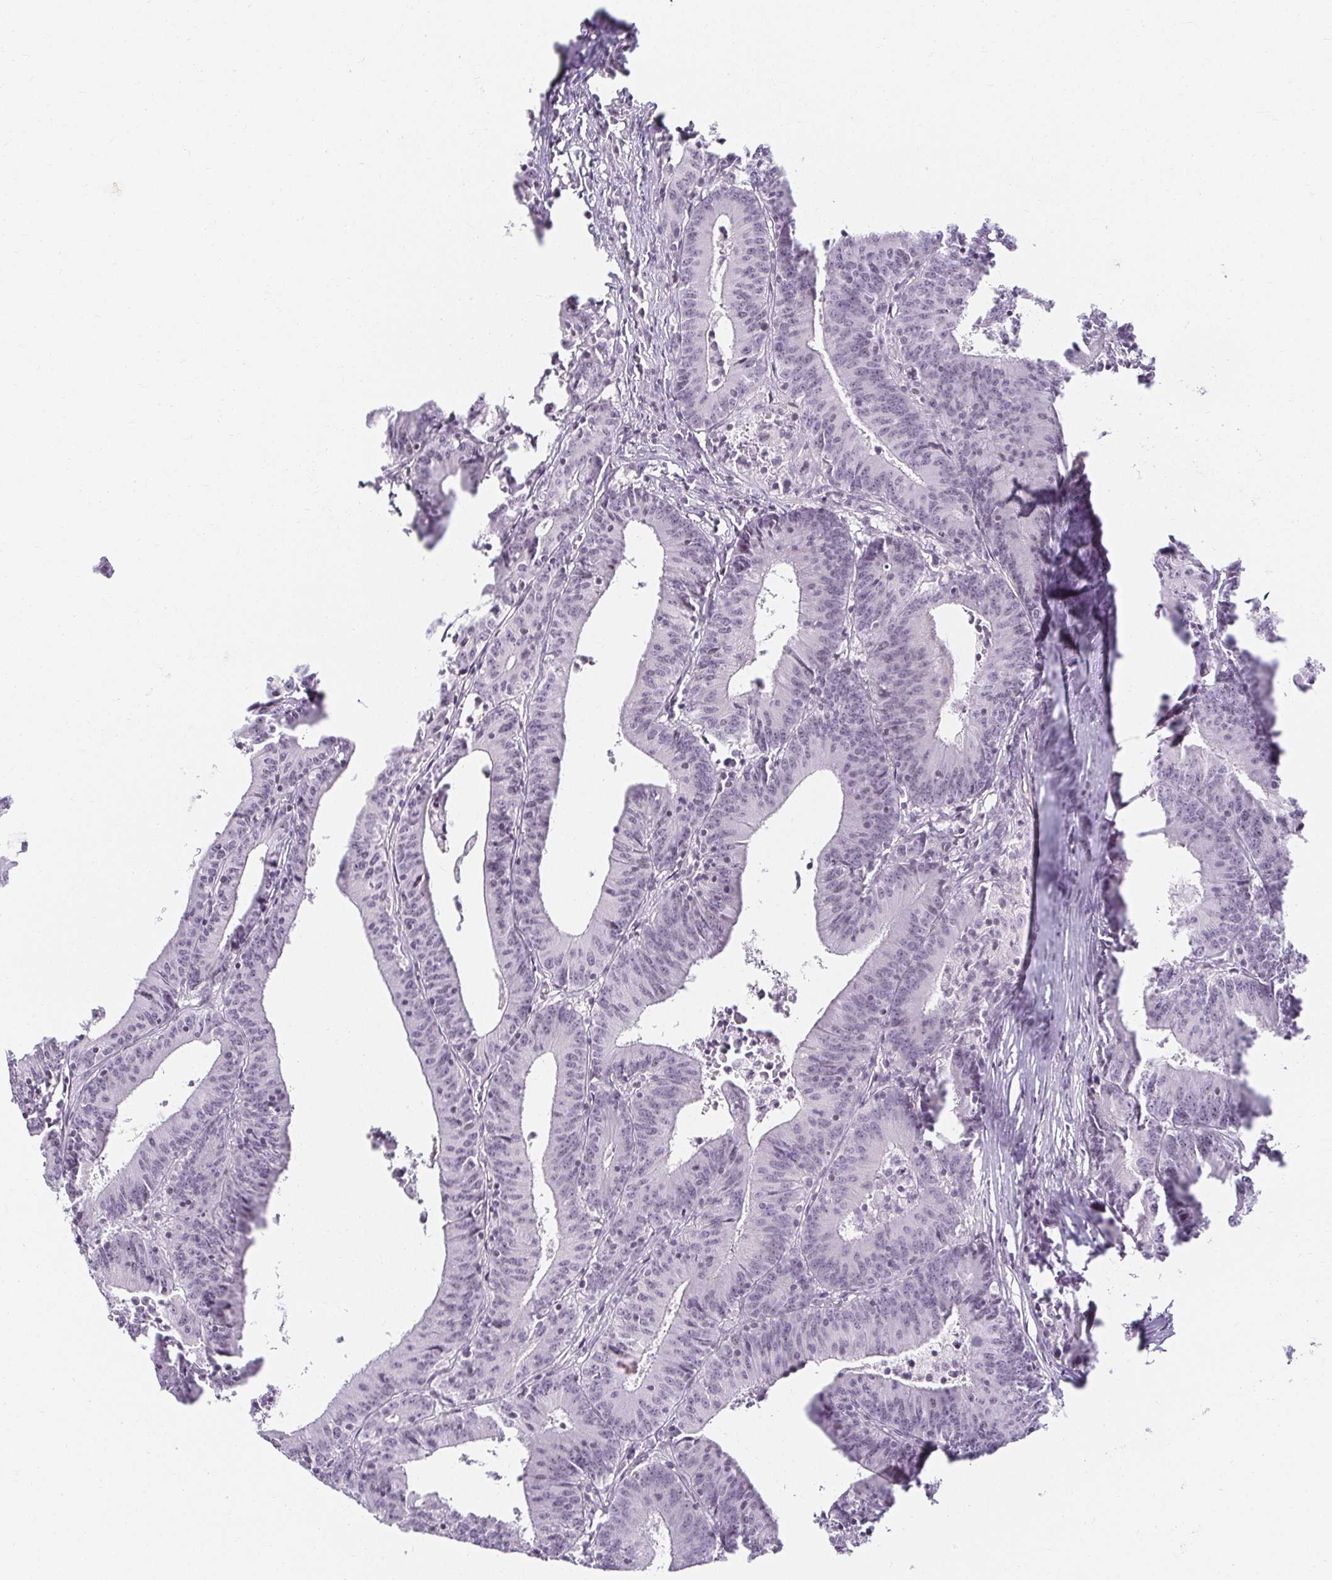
{"staining": {"intensity": "negative", "quantity": "none", "location": "none"}, "tissue": "colorectal cancer", "cell_type": "Tumor cells", "image_type": "cancer", "snomed": [{"axis": "morphology", "description": "Adenocarcinoma, NOS"}, {"axis": "topography", "description": "Colon"}], "caption": "Tumor cells show no significant expression in colorectal cancer.", "gene": "ACAN", "patient": {"sex": "female", "age": 78}}